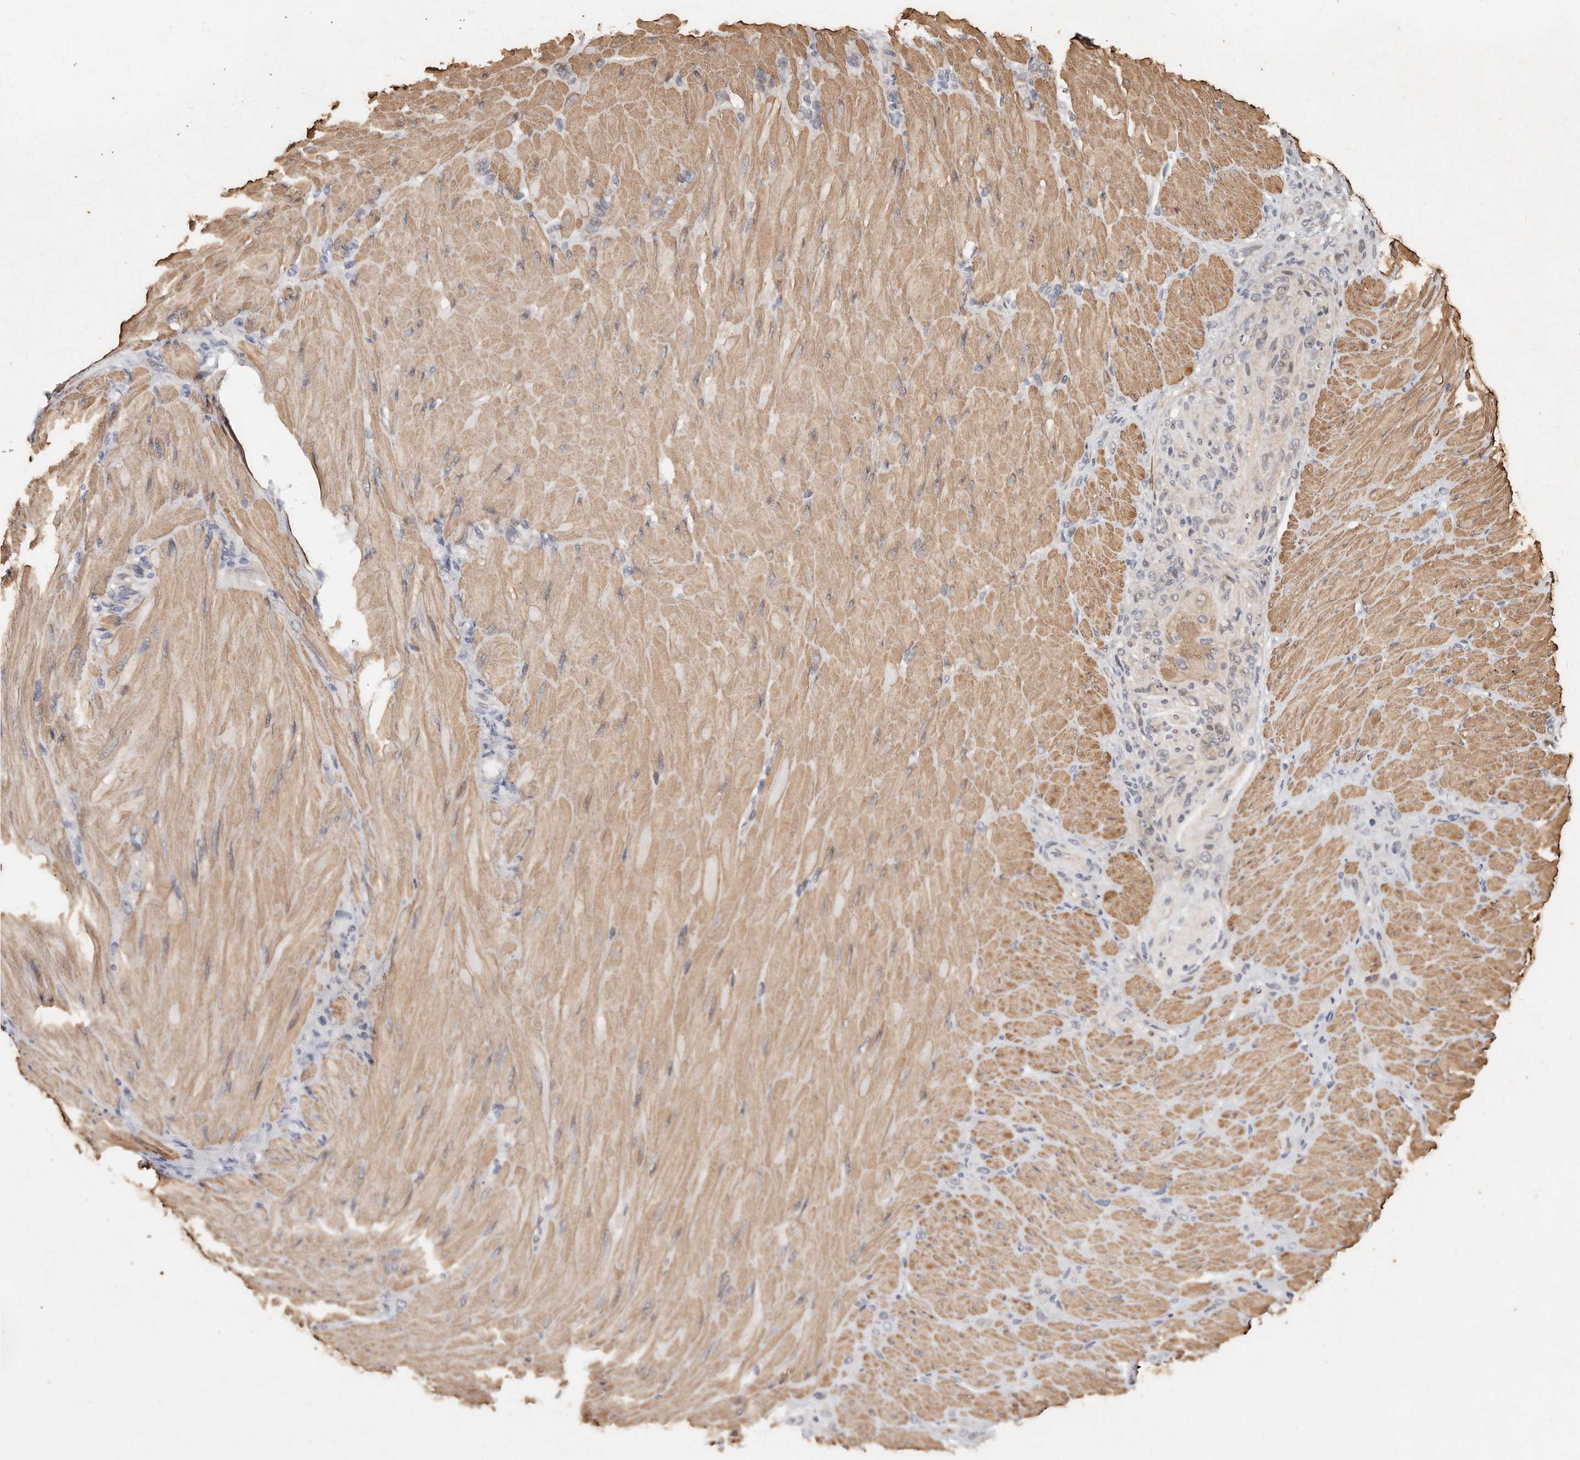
{"staining": {"intensity": "negative", "quantity": "none", "location": "none"}, "tissue": "stomach cancer", "cell_type": "Tumor cells", "image_type": "cancer", "snomed": [{"axis": "morphology", "description": "Normal tissue, NOS"}, {"axis": "morphology", "description": "Adenocarcinoma, NOS"}, {"axis": "topography", "description": "Stomach"}], "caption": "An immunohistochemistry (IHC) photomicrograph of stomach adenocarcinoma is shown. There is no staining in tumor cells of stomach adenocarcinoma.", "gene": "TRIP13", "patient": {"sex": "male", "age": 82}}